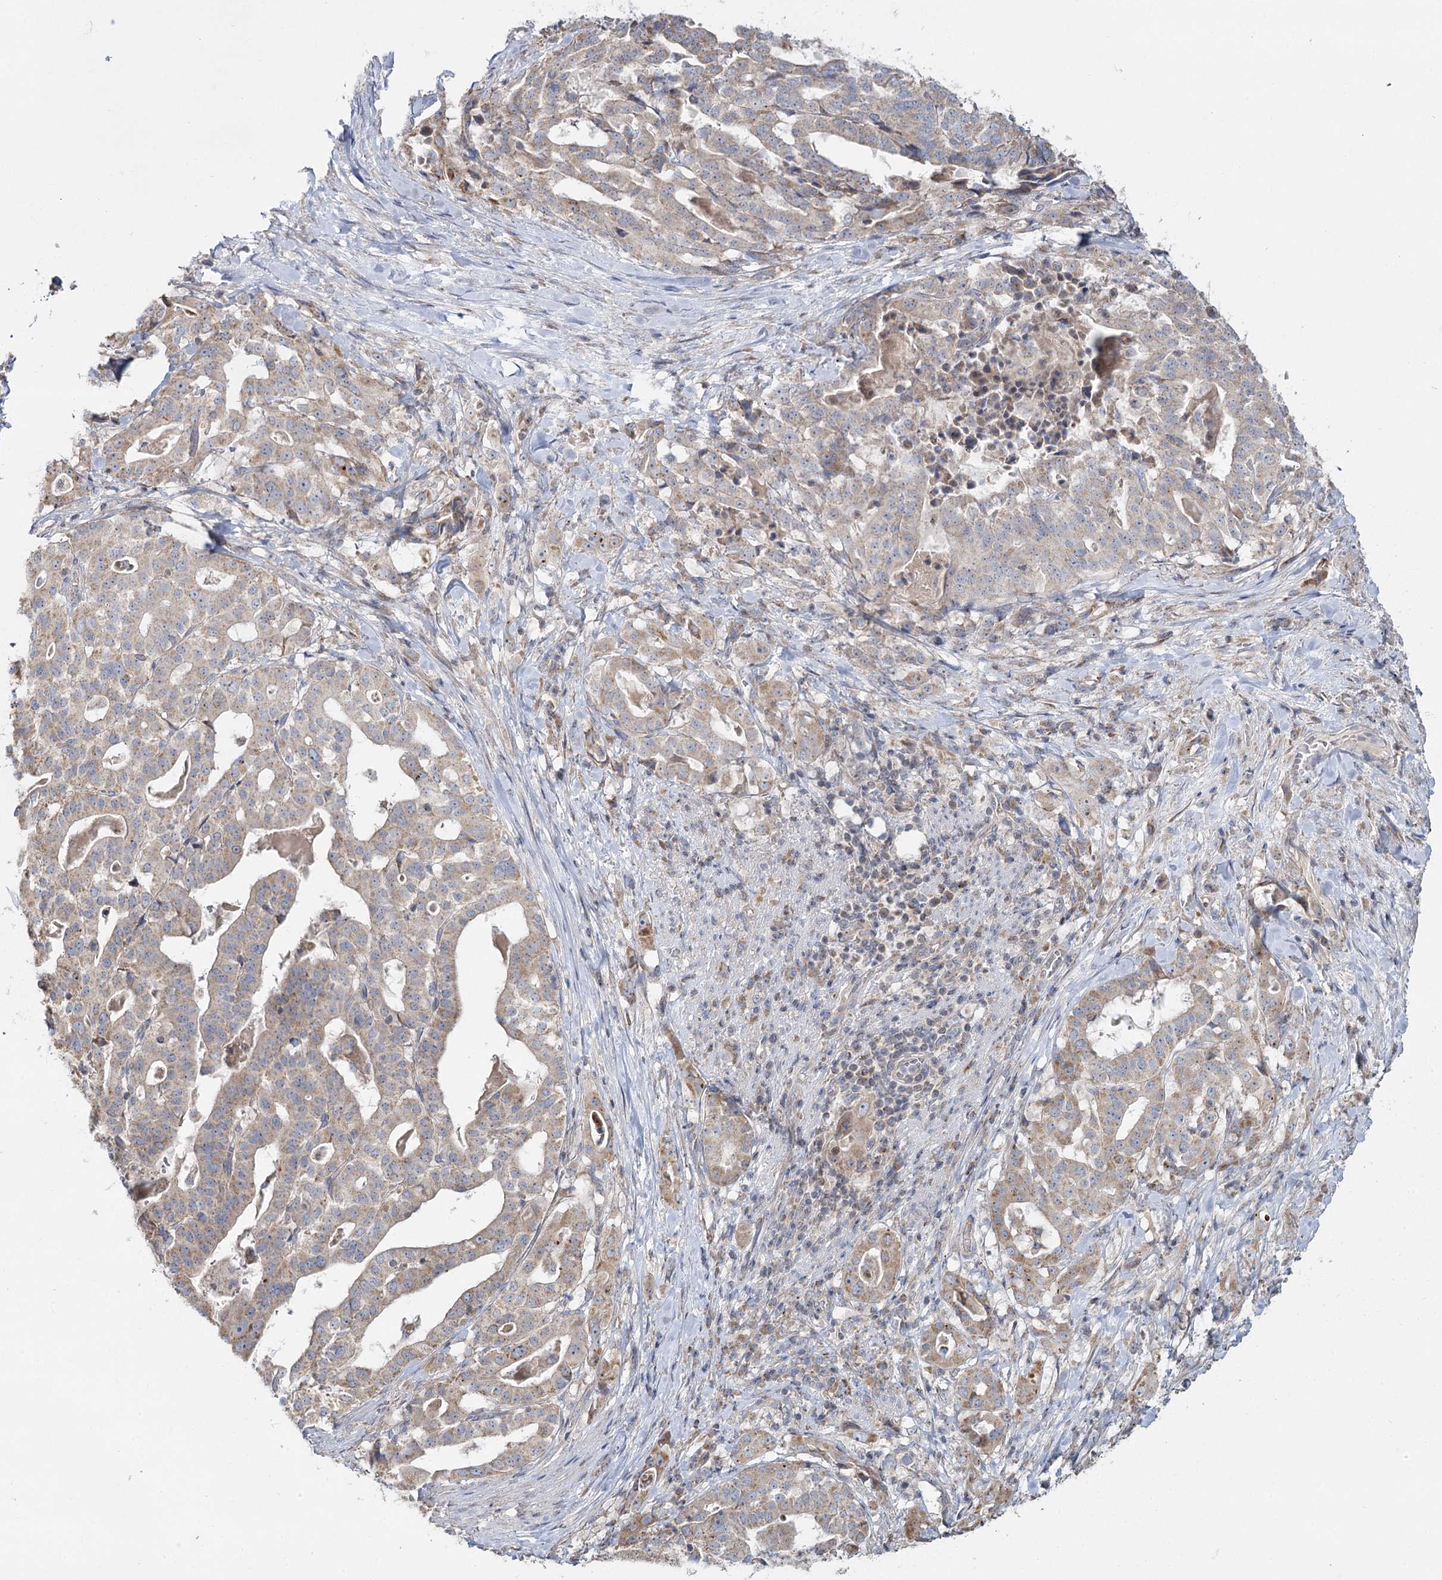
{"staining": {"intensity": "moderate", "quantity": "25%-75%", "location": "cytoplasmic/membranous"}, "tissue": "stomach cancer", "cell_type": "Tumor cells", "image_type": "cancer", "snomed": [{"axis": "morphology", "description": "Adenocarcinoma, NOS"}, {"axis": "topography", "description": "Stomach"}], "caption": "Brown immunohistochemical staining in stomach cancer (adenocarcinoma) demonstrates moderate cytoplasmic/membranous positivity in about 25%-75% of tumor cells.", "gene": "ACOX2", "patient": {"sex": "male", "age": 48}}